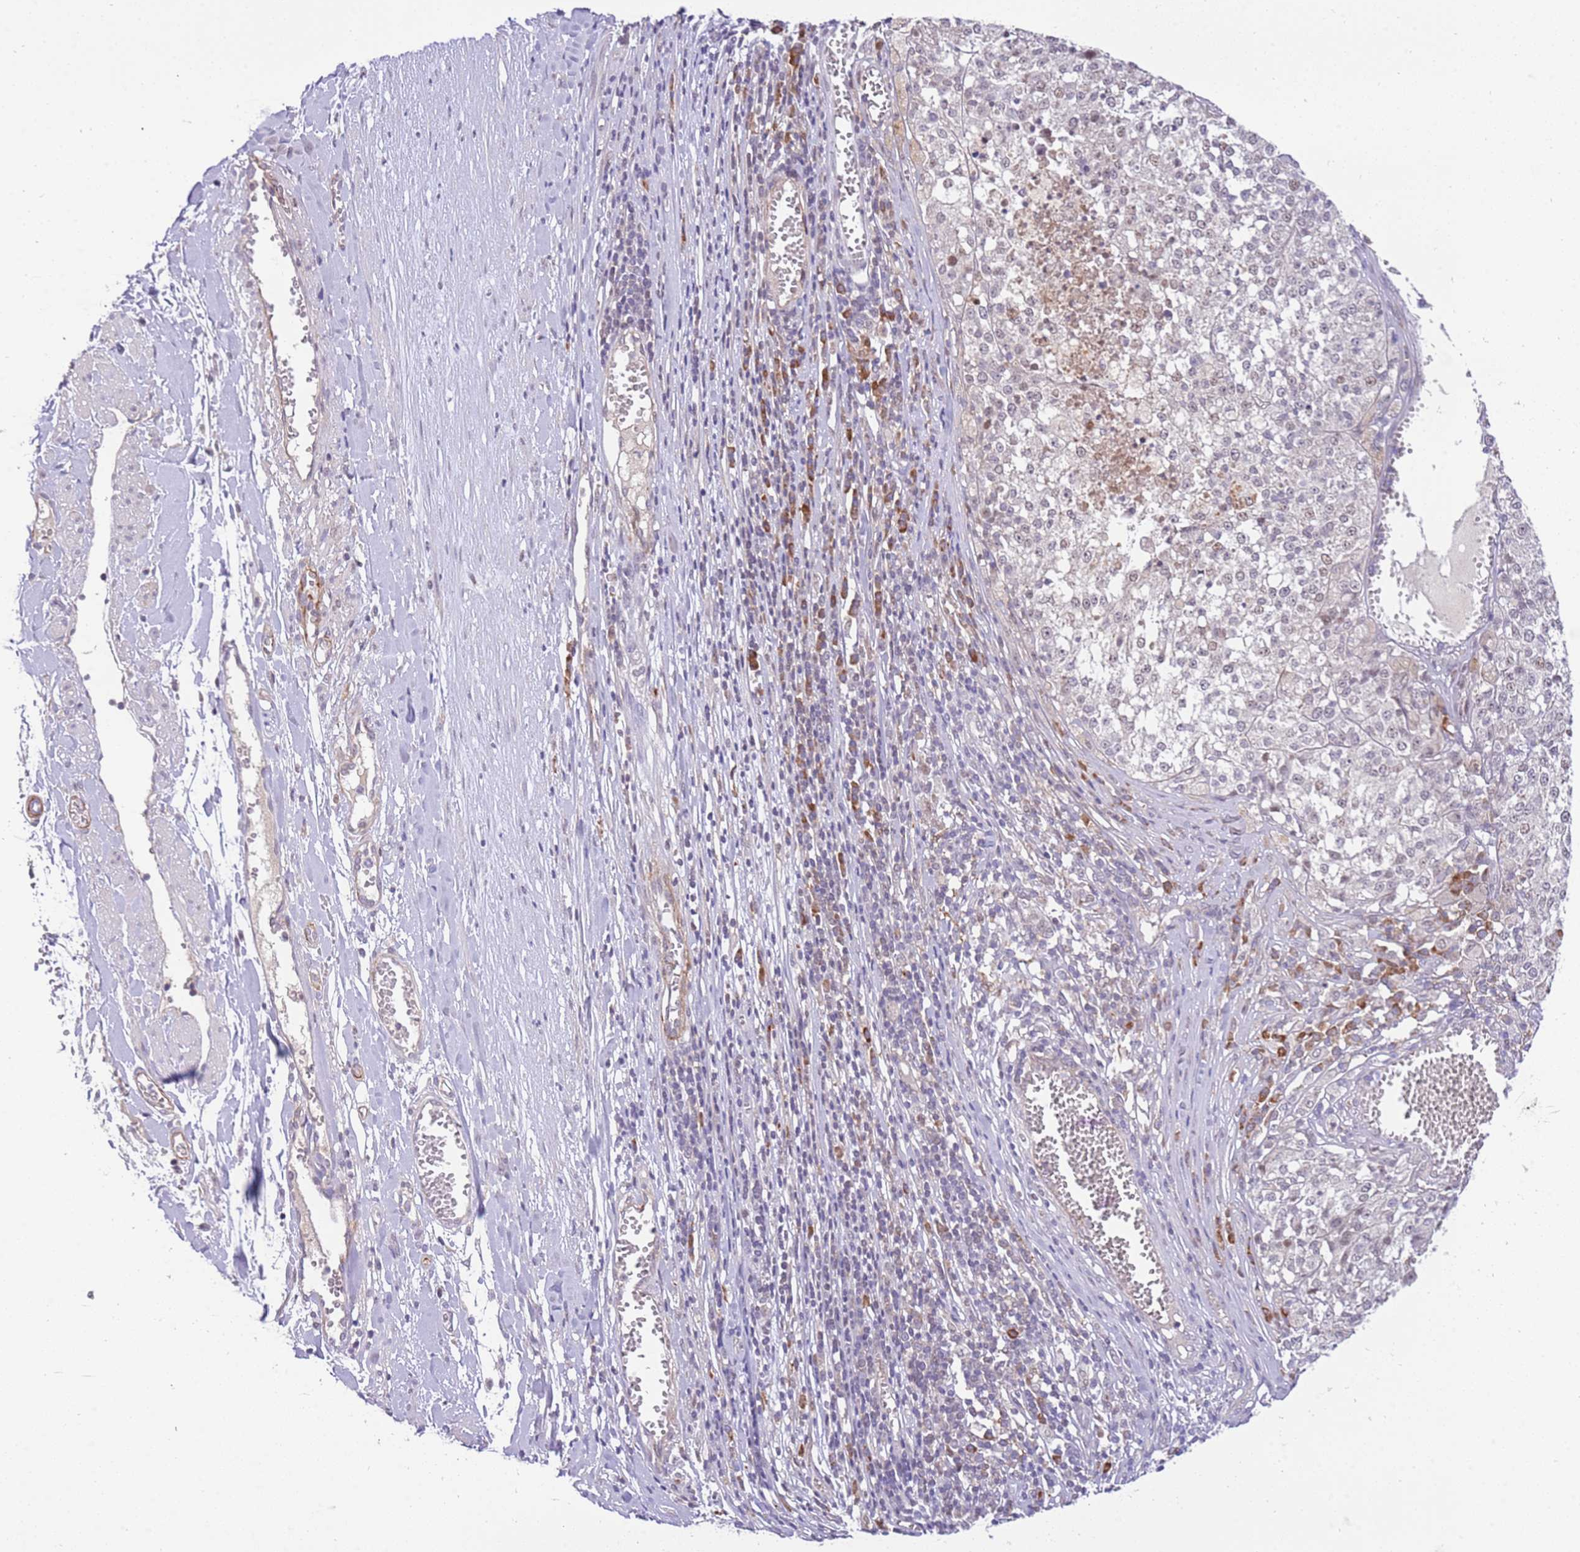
{"staining": {"intensity": "negative", "quantity": "none", "location": "none"}, "tissue": "melanoma", "cell_type": "Tumor cells", "image_type": "cancer", "snomed": [{"axis": "morphology", "description": "Malignant melanoma, NOS"}, {"axis": "topography", "description": "Skin"}], "caption": "Tumor cells show no significant staining in melanoma. Nuclei are stained in blue.", "gene": "MAGEF1", "patient": {"sex": "female", "age": 64}}